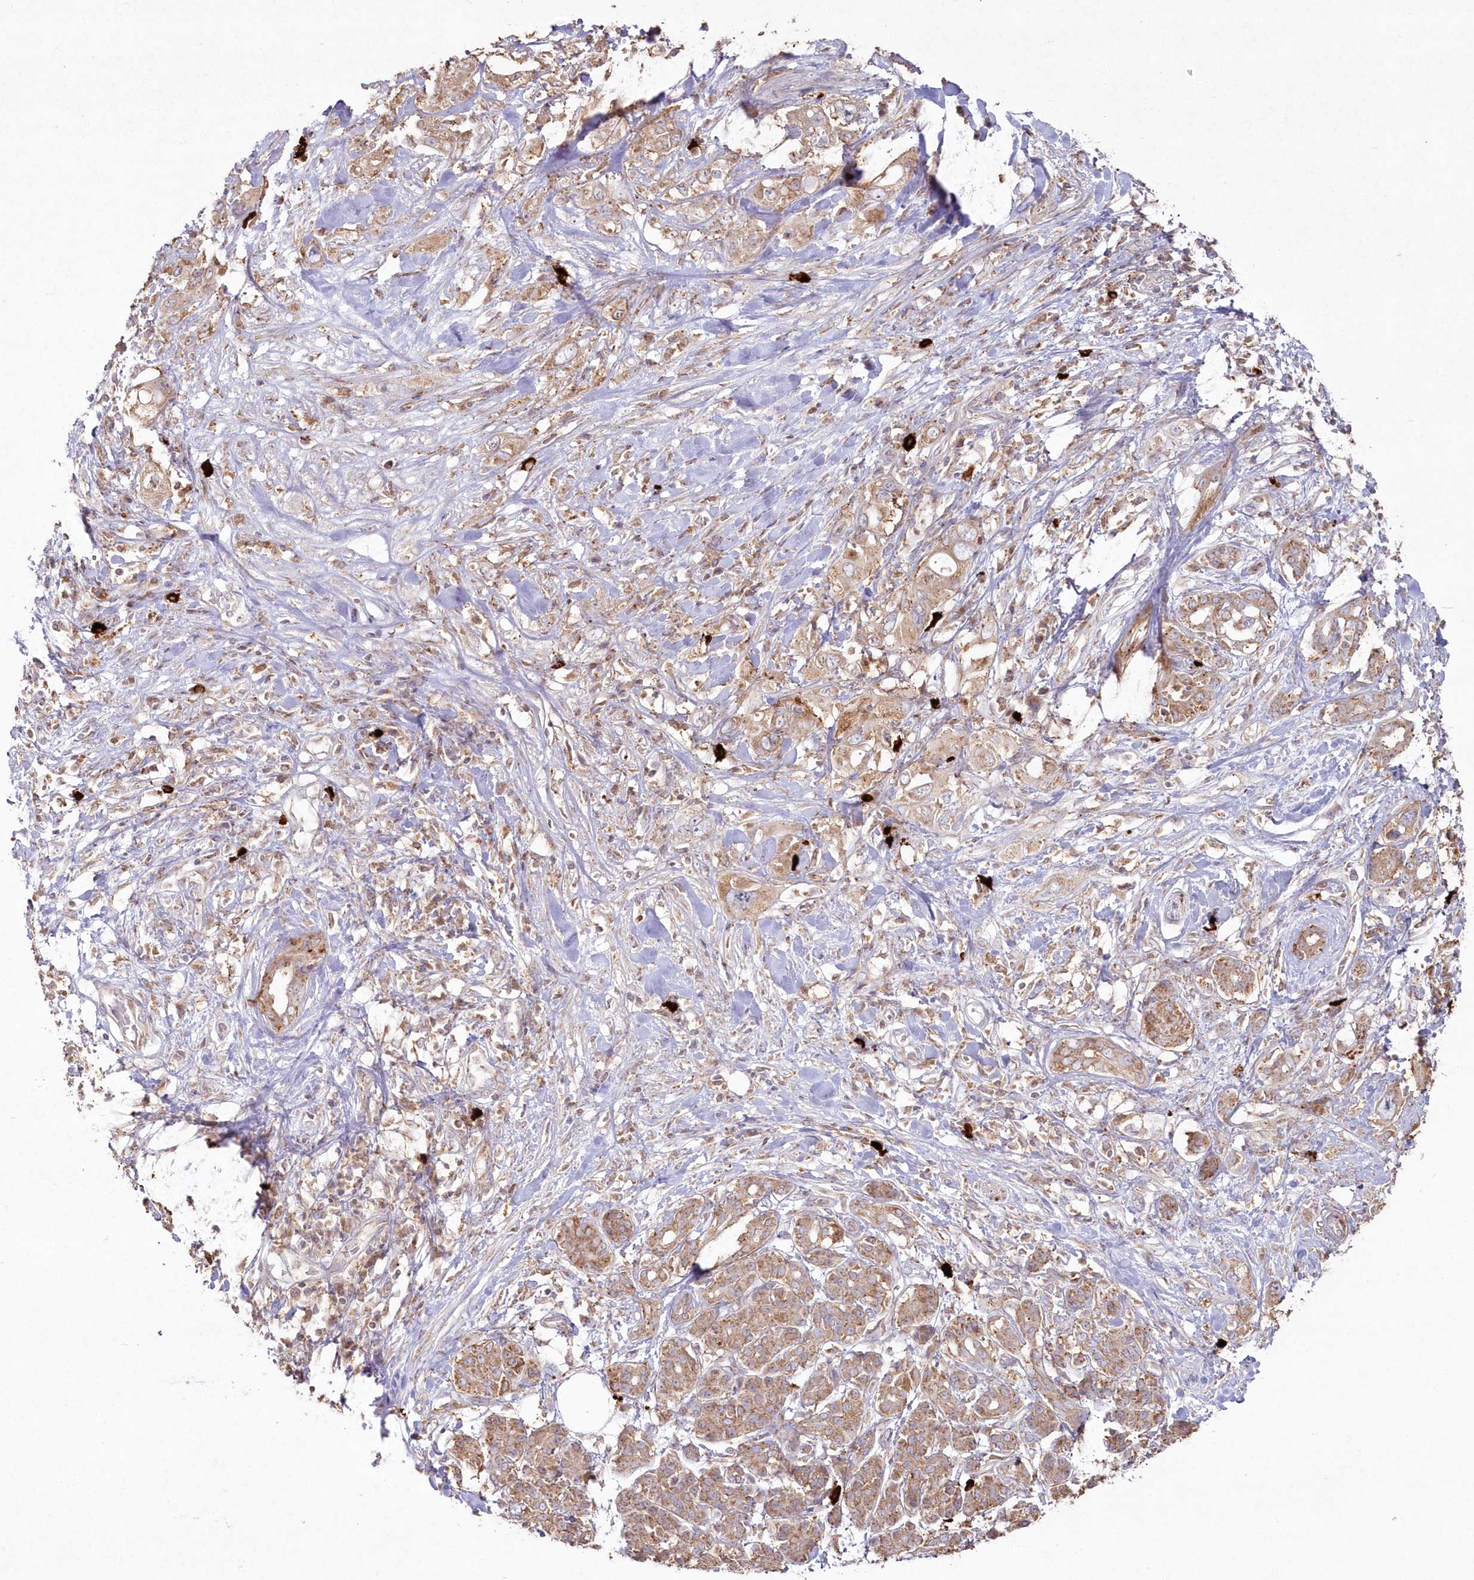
{"staining": {"intensity": "moderate", "quantity": ">75%", "location": "cytoplasmic/membranous"}, "tissue": "pancreatic cancer", "cell_type": "Tumor cells", "image_type": "cancer", "snomed": [{"axis": "morphology", "description": "Adenocarcinoma, NOS"}, {"axis": "topography", "description": "Pancreas"}], "caption": "A high-resolution image shows IHC staining of adenocarcinoma (pancreatic), which displays moderate cytoplasmic/membranous expression in approximately >75% of tumor cells.", "gene": "ARSB", "patient": {"sex": "female", "age": 56}}